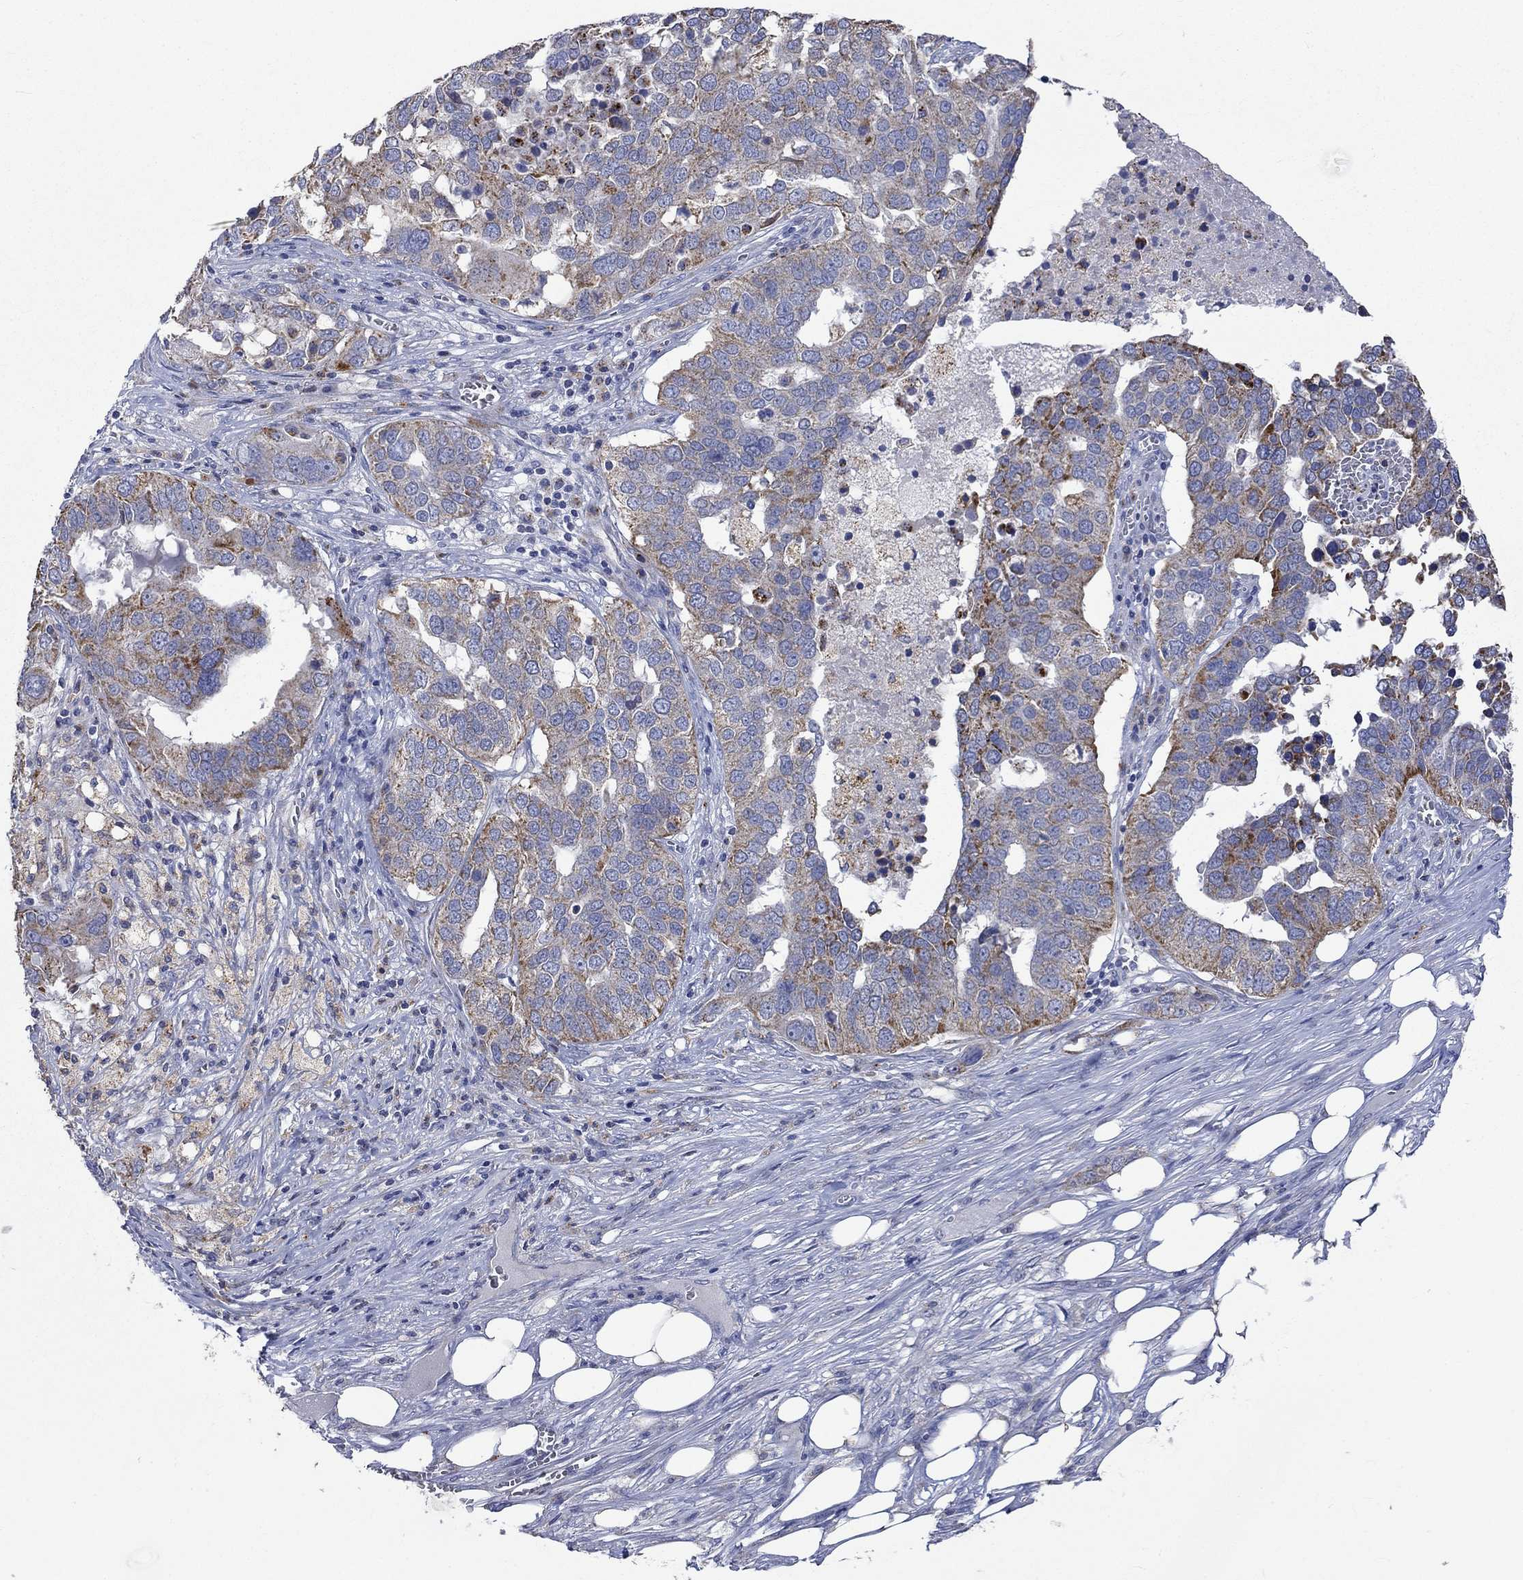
{"staining": {"intensity": "moderate", "quantity": "25%-75%", "location": "cytoplasmic/membranous"}, "tissue": "ovarian cancer", "cell_type": "Tumor cells", "image_type": "cancer", "snomed": [{"axis": "morphology", "description": "Carcinoma, endometroid"}, {"axis": "topography", "description": "Soft tissue"}, {"axis": "topography", "description": "Ovary"}], "caption": "Human ovarian cancer (endometroid carcinoma) stained for a protein (brown) shows moderate cytoplasmic/membranous positive staining in approximately 25%-75% of tumor cells.", "gene": "UGT8", "patient": {"sex": "female", "age": 52}}